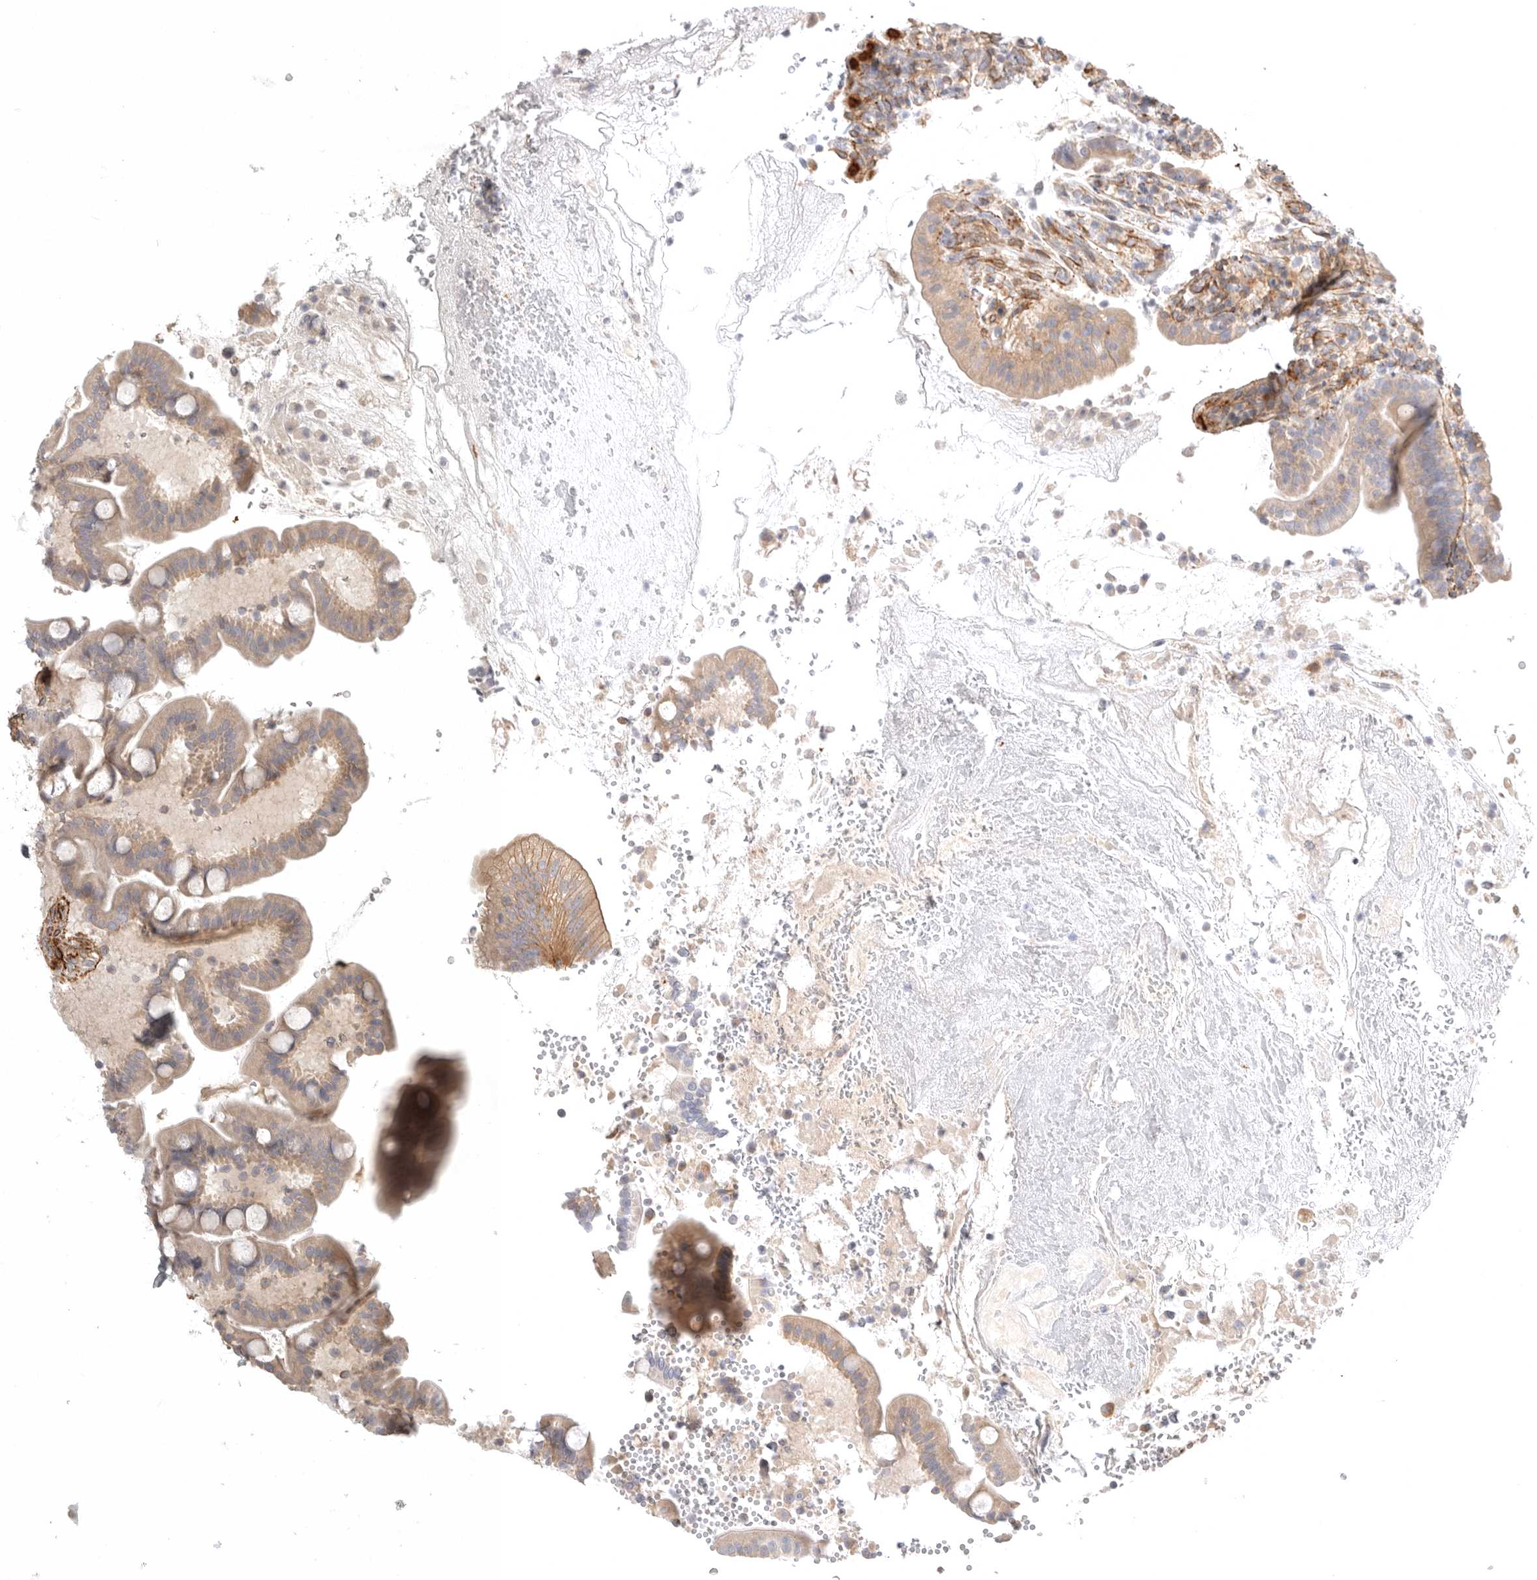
{"staining": {"intensity": "weak", "quantity": "25%-75%", "location": "cytoplasmic/membranous"}, "tissue": "duodenum", "cell_type": "Glandular cells", "image_type": "normal", "snomed": [{"axis": "morphology", "description": "Normal tissue, NOS"}, {"axis": "topography", "description": "Duodenum"}], "caption": "This image shows immunohistochemistry (IHC) staining of normal human duodenum, with low weak cytoplasmic/membranous expression in approximately 25%-75% of glandular cells.", "gene": "LONRF1", "patient": {"sex": "male", "age": 54}}